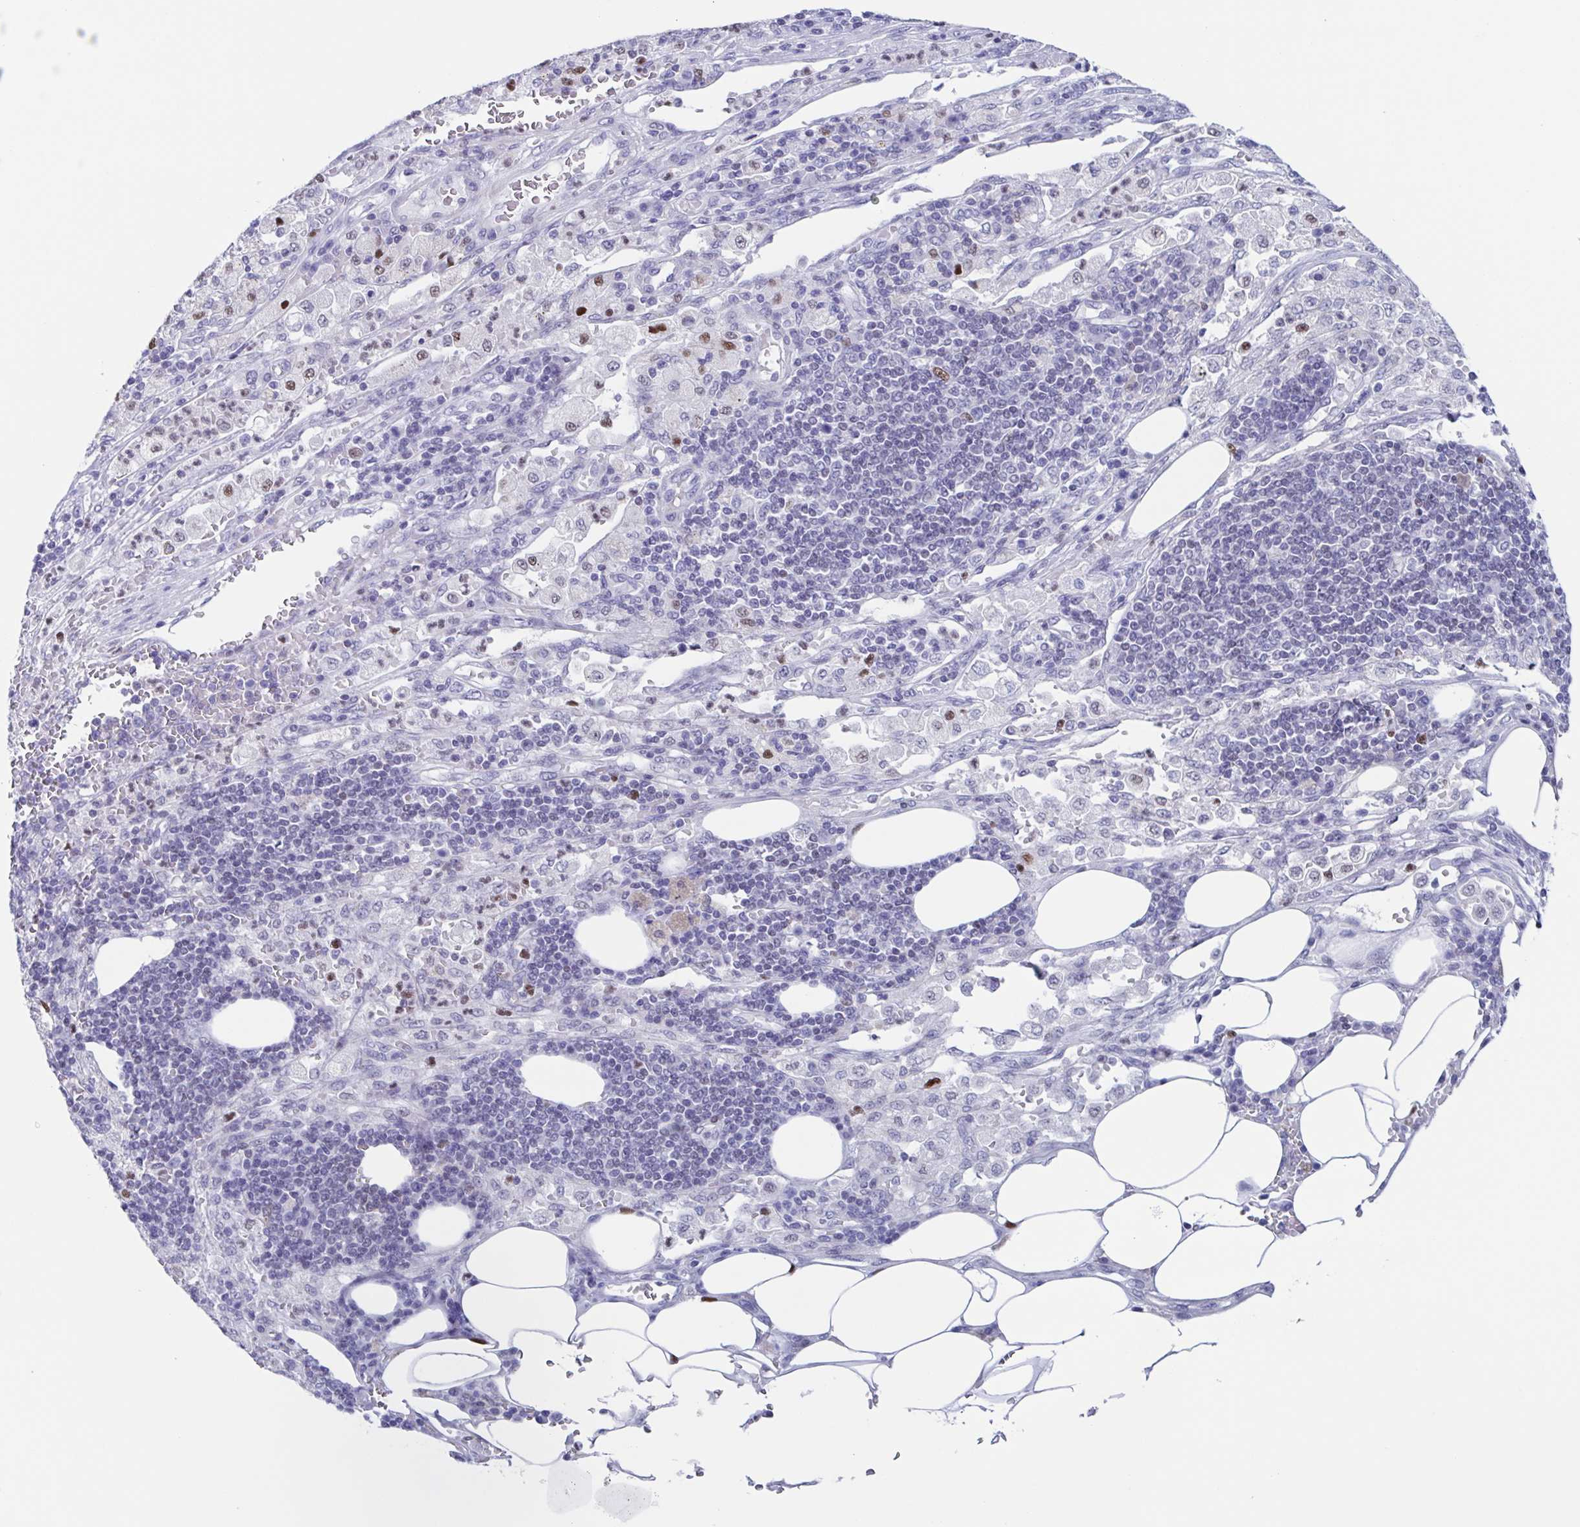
{"staining": {"intensity": "moderate", "quantity": "<25%", "location": "nuclear"}, "tissue": "pancreatic cancer", "cell_type": "Tumor cells", "image_type": "cancer", "snomed": [{"axis": "morphology", "description": "Adenocarcinoma, NOS"}, {"axis": "topography", "description": "Pancreas"}], "caption": "The micrograph exhibits a brown stain indicating the presence of a protein in the nuclear of tumor cells in pancreatic adenocarcinoma.", "gene": "PBOV1", "patient": {"sex": "female", "age": 61}}